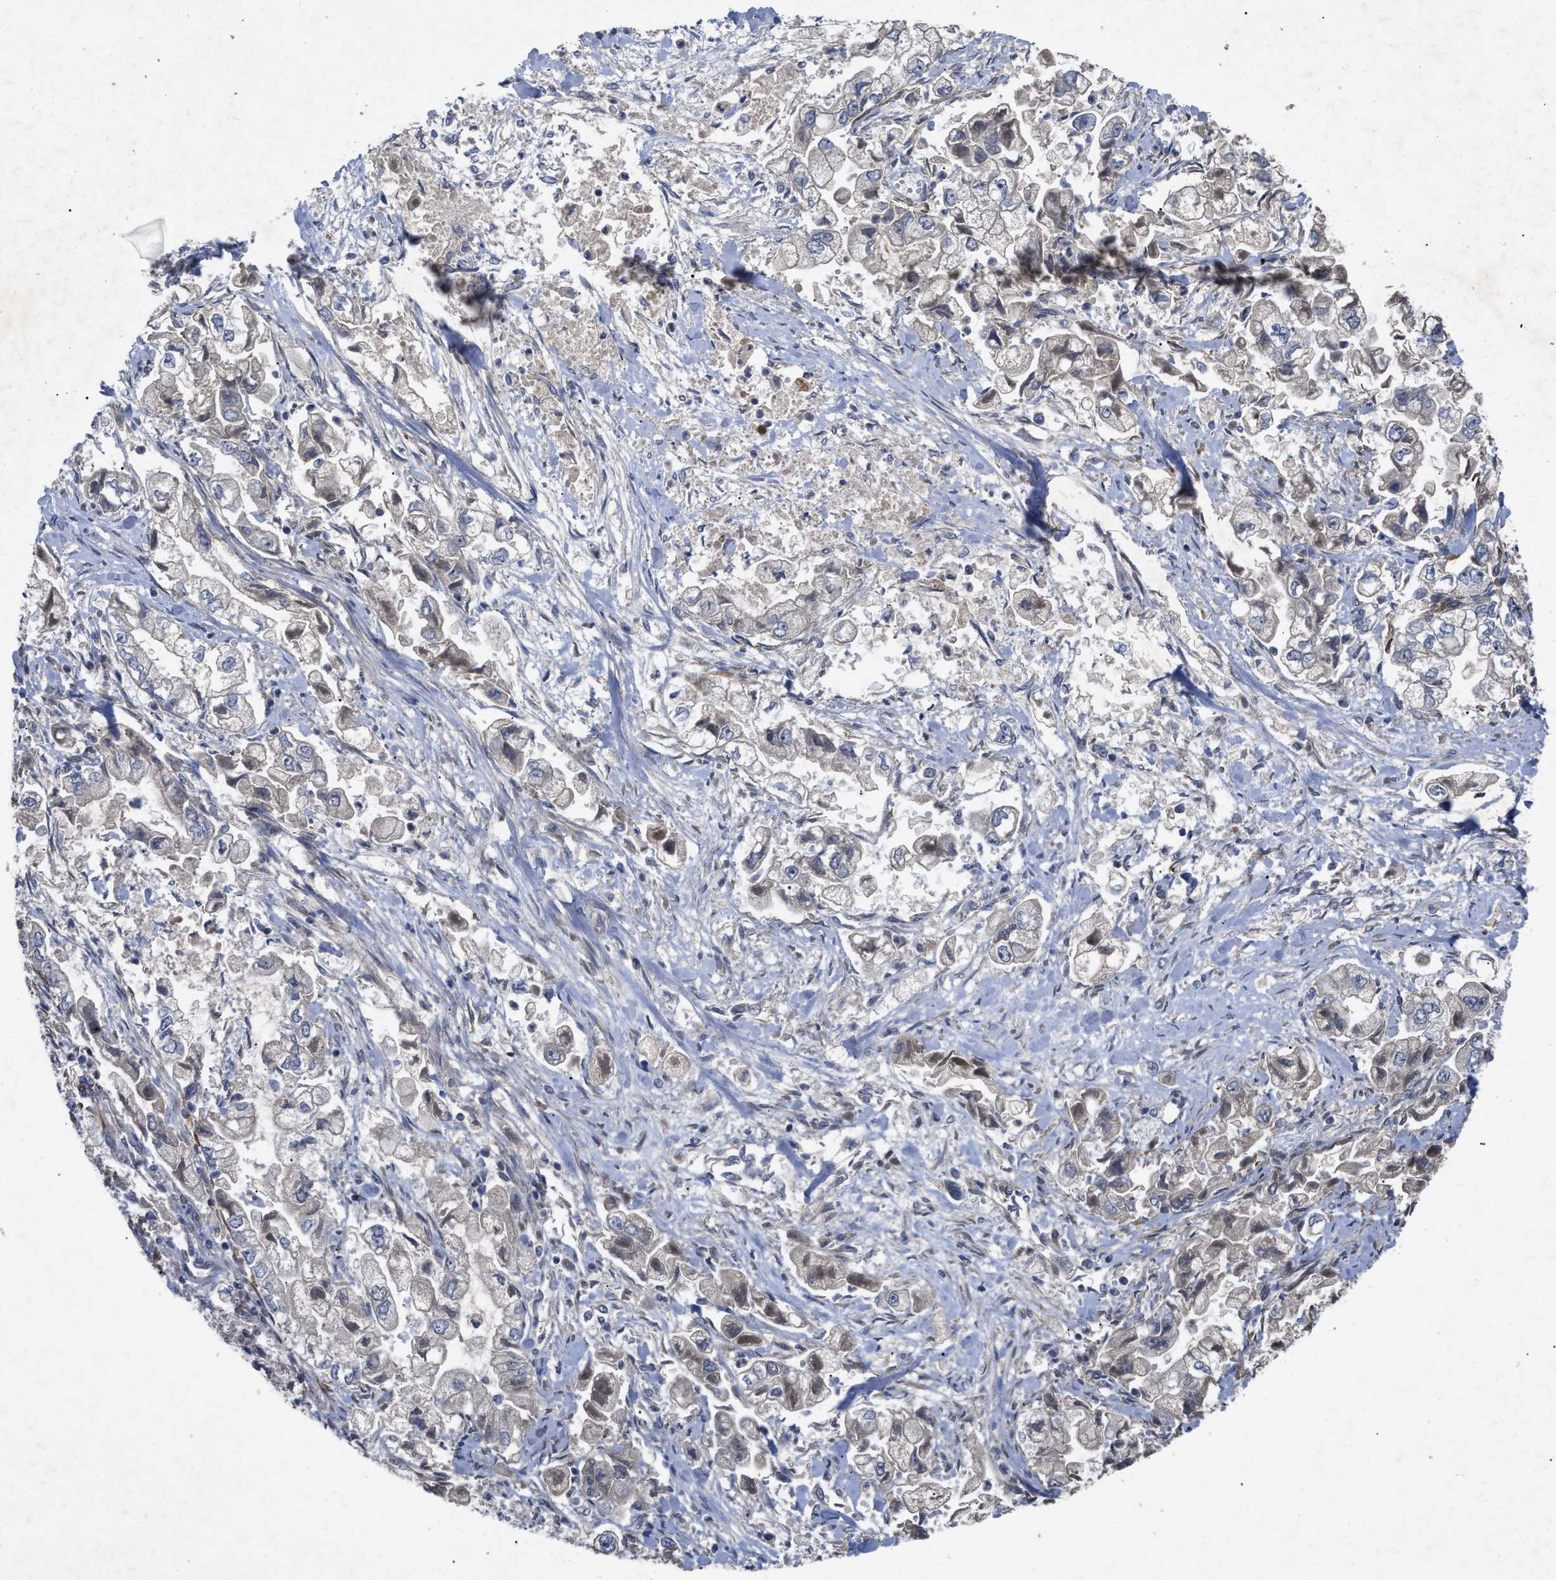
{"staining": {"intensity": "negative", "quantity": "none", "location": "none"}, "tissue": "stomach cancer", "cell_type": "Tumor cells", "image_type": "cancer", "snomed": [{"axis": "morphology", "description": "Normal tissue, NOS"}, {"axis": "morphology", "description": "Adenocarcinoma, NOS"}, {"axis": "topography", "description": "Stomach"}], "caption": "IHC photomicrograph of stomach cancer stained for a protein (brown), which shows no expression in tumor cells. (Brightfield microscopy of DAB (3,3'-diaminobenzidine) IHC at high magnification).", "gene": "ST6GALNAC6", "patient": {"sex": "male", "age": 62}}